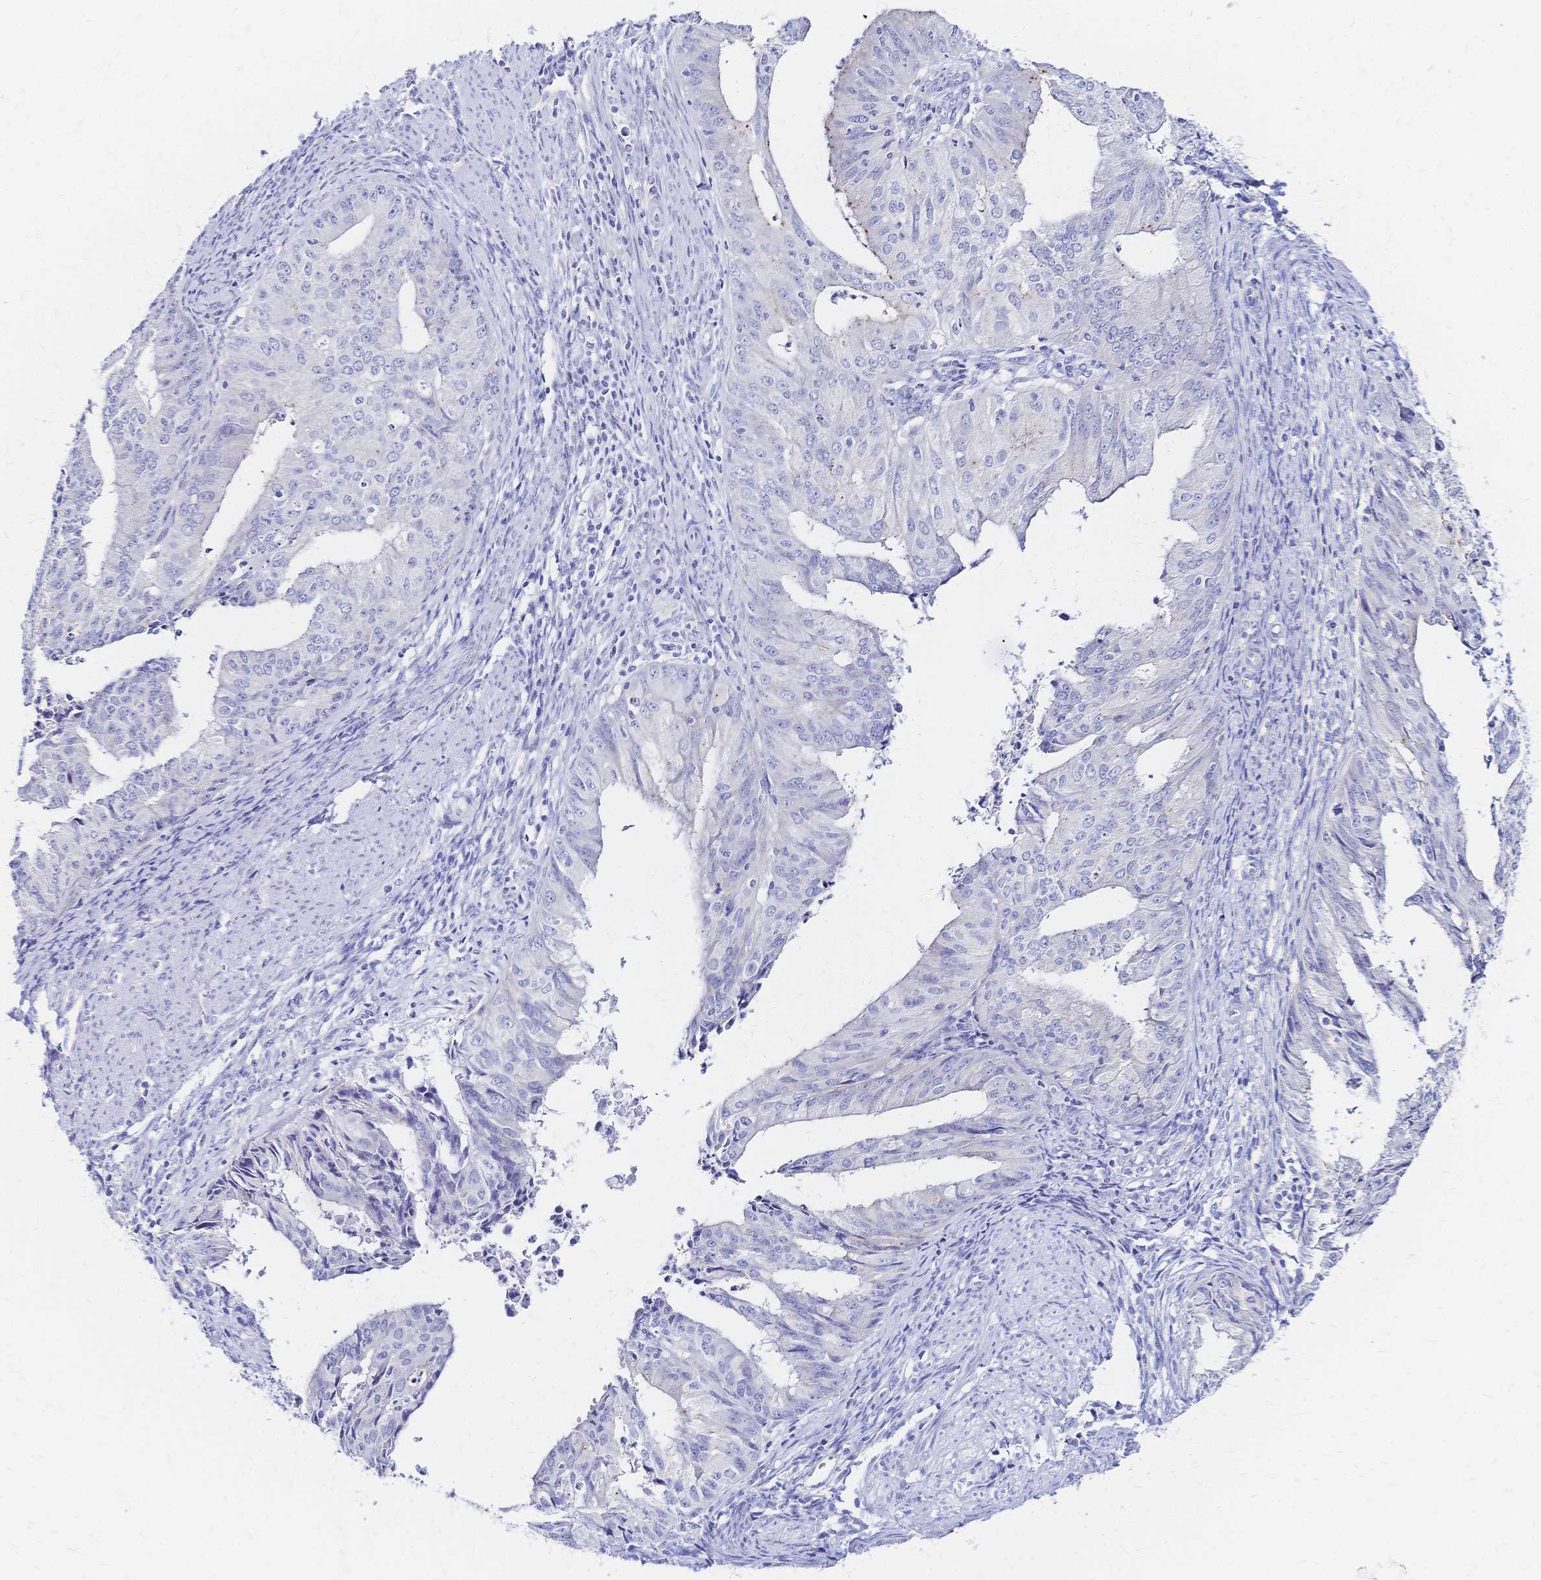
{"staining": {"intensity": "negative", "quantity": "none", "location": "none"}, "tissue": "endometrial cancer", "cell_type": "Tumor cells", "image_type": "cancer", "snomed": [{"axis": "morphology", "description": "Adenocarcinoma, NOS"}, {"axis": "topography", "description": "Endometrium"}], "caption": "Immunohistochemistry (IHC) micrograph of endometrial cancer stained for a protein (brown), which displays no positivity in tumor cells. (Stains: DAB (3,3'-diaminobenzidine) immunohistochemistry with hematoxylin counter stain, Microscopy: brightfield microscopy at high magnification).", "gene": "SLC5A1", "patient": {"sex": "female", "age": 50}}